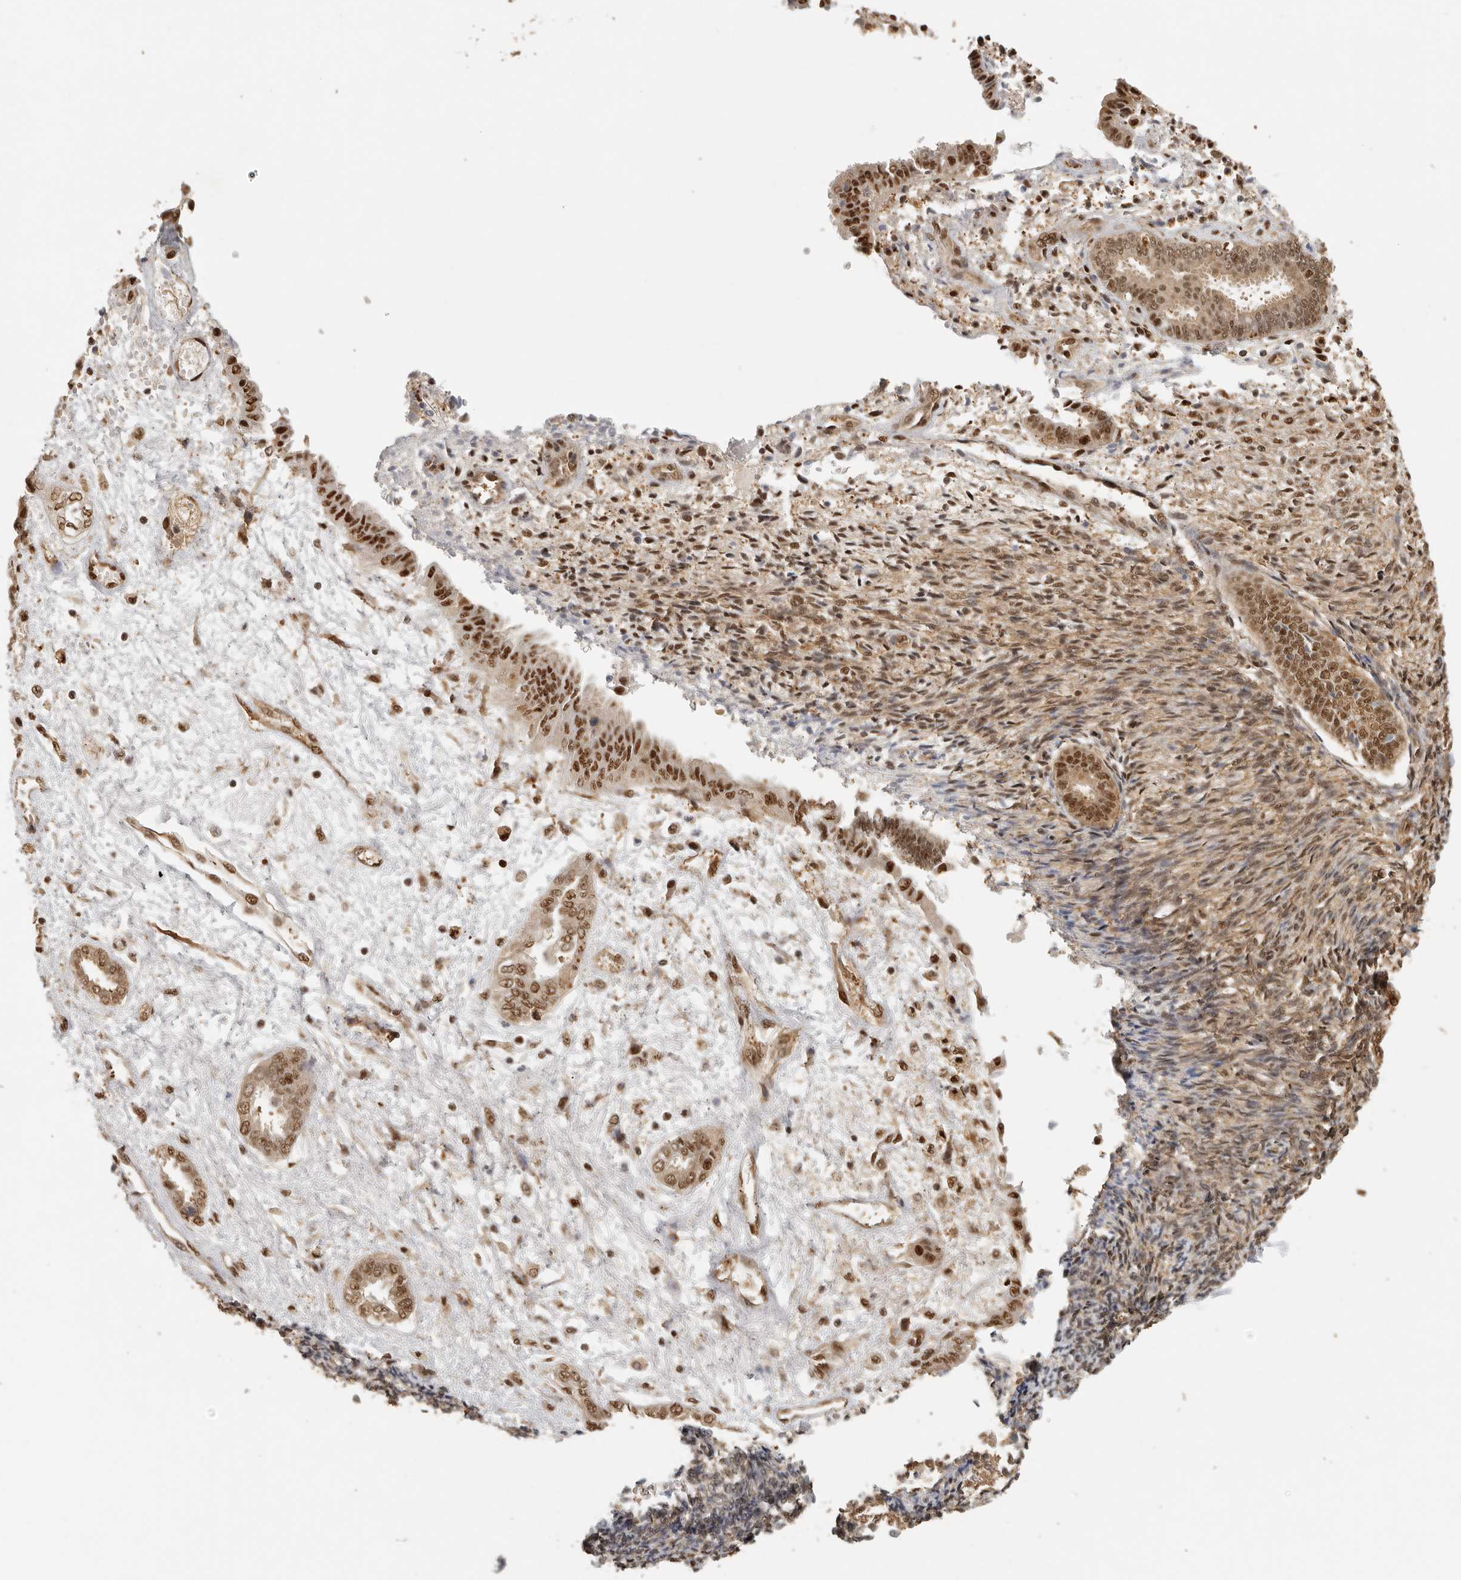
{"staining": {"intensity": "moderate", "quantity": "<25%", "location": "cytoplasmic/membranous,nuclear"}, "tissue": "endometrium", "cell_type": "Cells in endometrial stroma", "image_type": "normal", "snomed": [{"axis": "morphology", "description": "Normal tissue, NOS"}, {"axis": "topography", "description": "Endometrium"}], "caption": "The micrograph demonstrates a brown stain indicating the presence of a protein in the cytoplasmic/membranous,nuclear of cells in endometrial stroma in endometrium. The staining was performed using DAB to visualize the protein expression in brown, while the nuclei were stained in blue with hematoxylin (Magnification: 20x).", "gene": "PSMA5", "patient": {"sex": "female", "age": 56}}